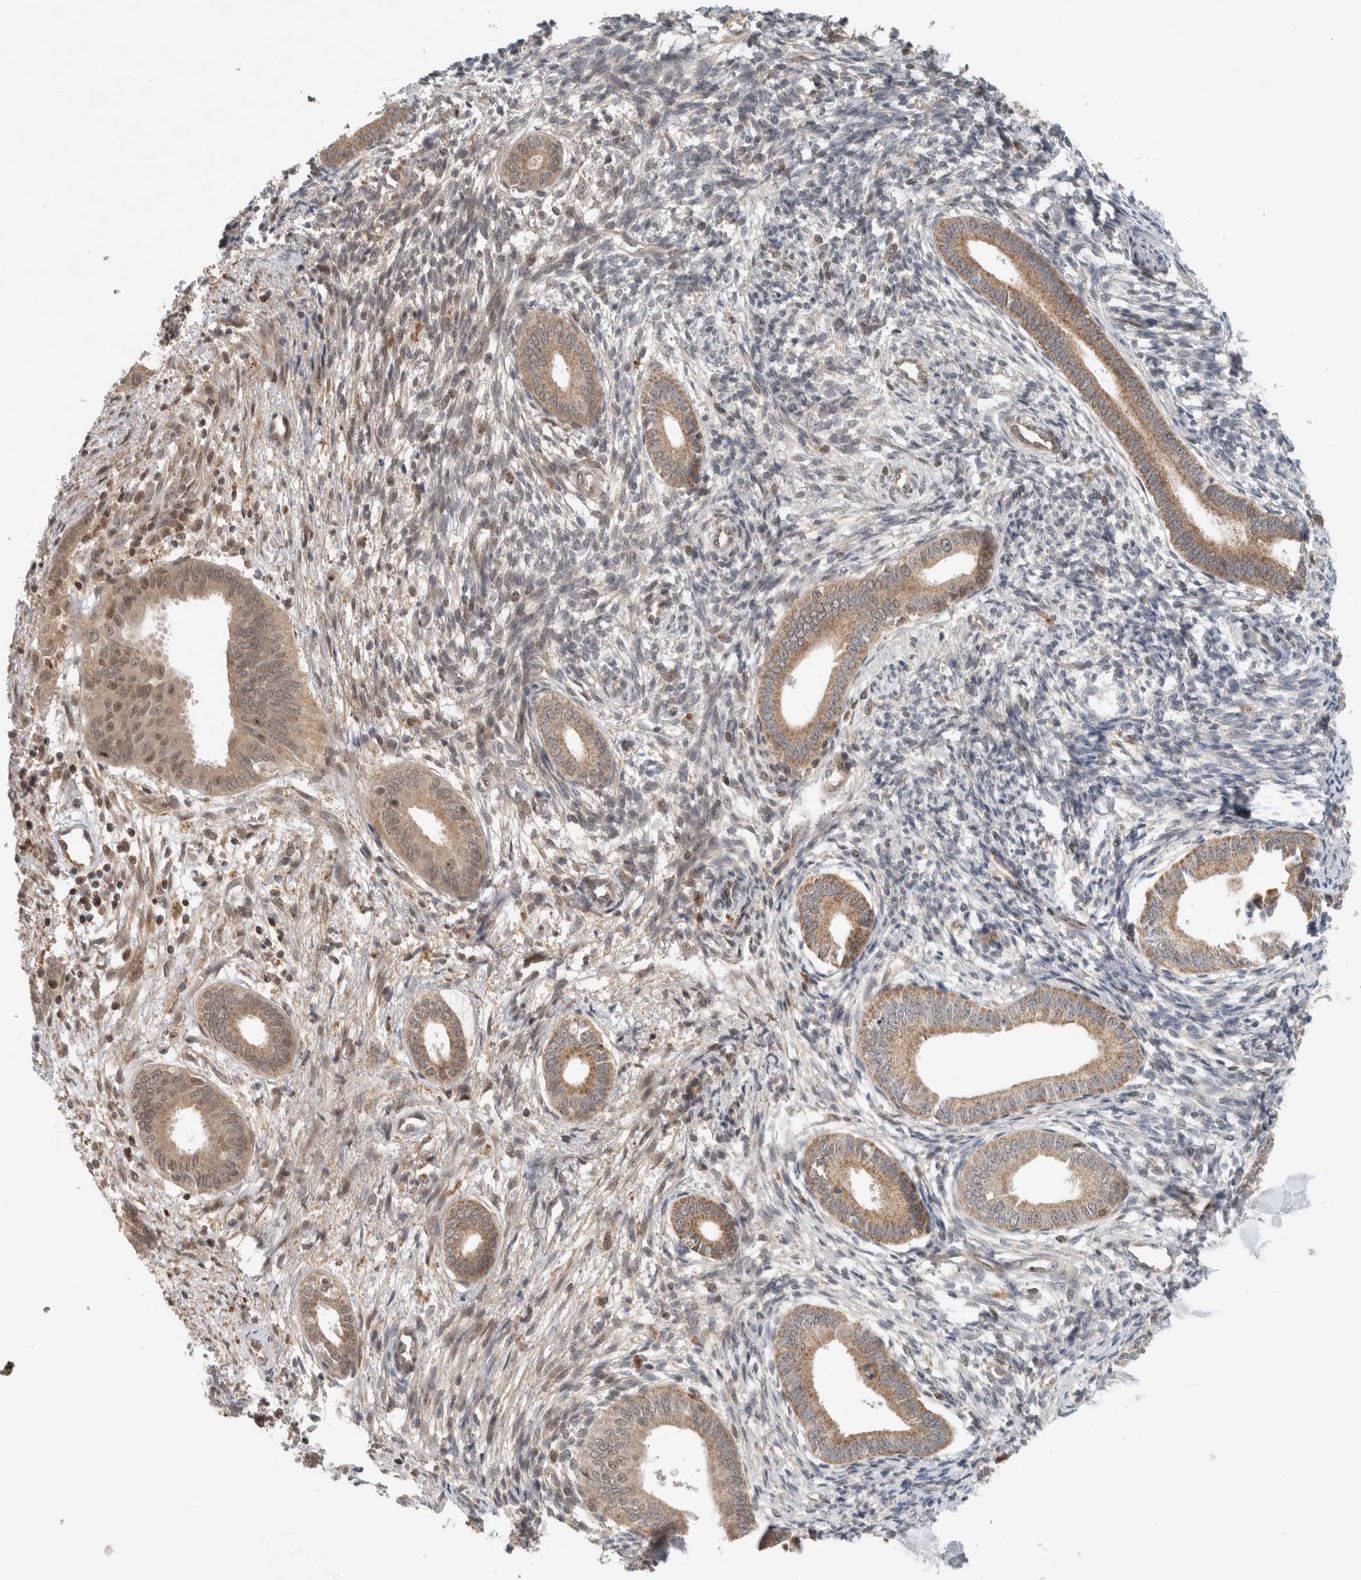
{"staining": {"intensity": "negative", "quantity": "none", "location": "none"}, "tissue": "endometrium", "cell_type": "Cells in endometrial stroma", "image_type": "normal", "snomed": [{"axis": "morphology", "description": "Normal tissue, NOS"}, {"axis": "topography", "description": "Endometrium"}], "caption": "This histopathology image is of normal endometrium stained with immunohistochemistry (IHC) to label a protein in brown with the nuclei are counter-stained blue. There is no expression in cells in endometrial stroma. (DAB (3,3'-diaminobenzidine) immunohistochemistry (IHC) visualized using brightfield microscopy, high magnification).", "gene": "CAAP1", "patient": {"sex": "female", "age": 56}}